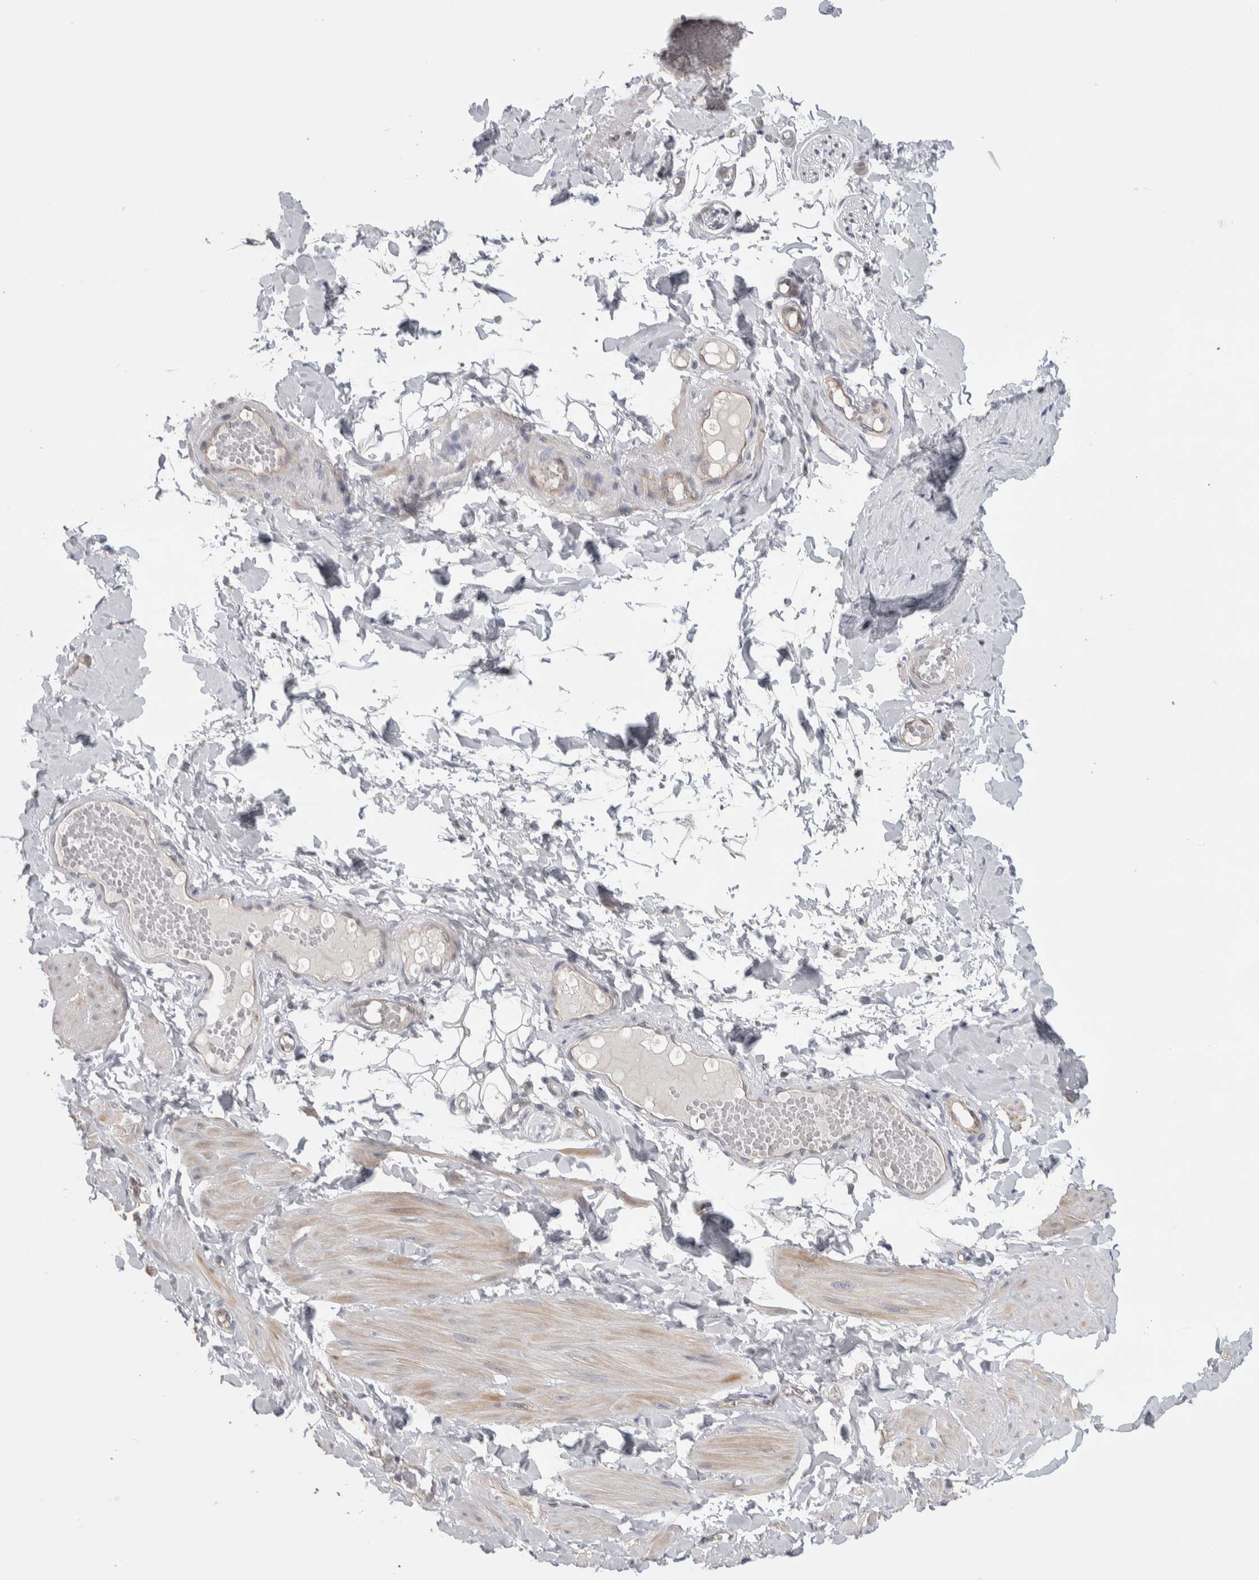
{"staining": {"intensity": "negative", "quantity": "none", "location": "none"}, "tissue": "adipose tissue", "cell_type": "Adipocytes", "image_type": "normal", "snomed": [{"axis": "morphology", "description": "Normal tissue, NOS"}, {"axis": "topography", "description": "Adipose tissue"}, {"axis": "topography", "description": "Vascular tissue"}, {"axis": "topography", "description": "Peripheral nerve tissue"}], "caption": "Micrograph shows no significant protein positivity in adipocytes of normal adipose tissue. The staining was performed using DAB to visualize the protein expression in brown, while the nuclei were stained in blue with hematoxylin (Magnification: 20x).", "gene": "ZBTB49", "patient": {"sex": "male", "age": 25}}